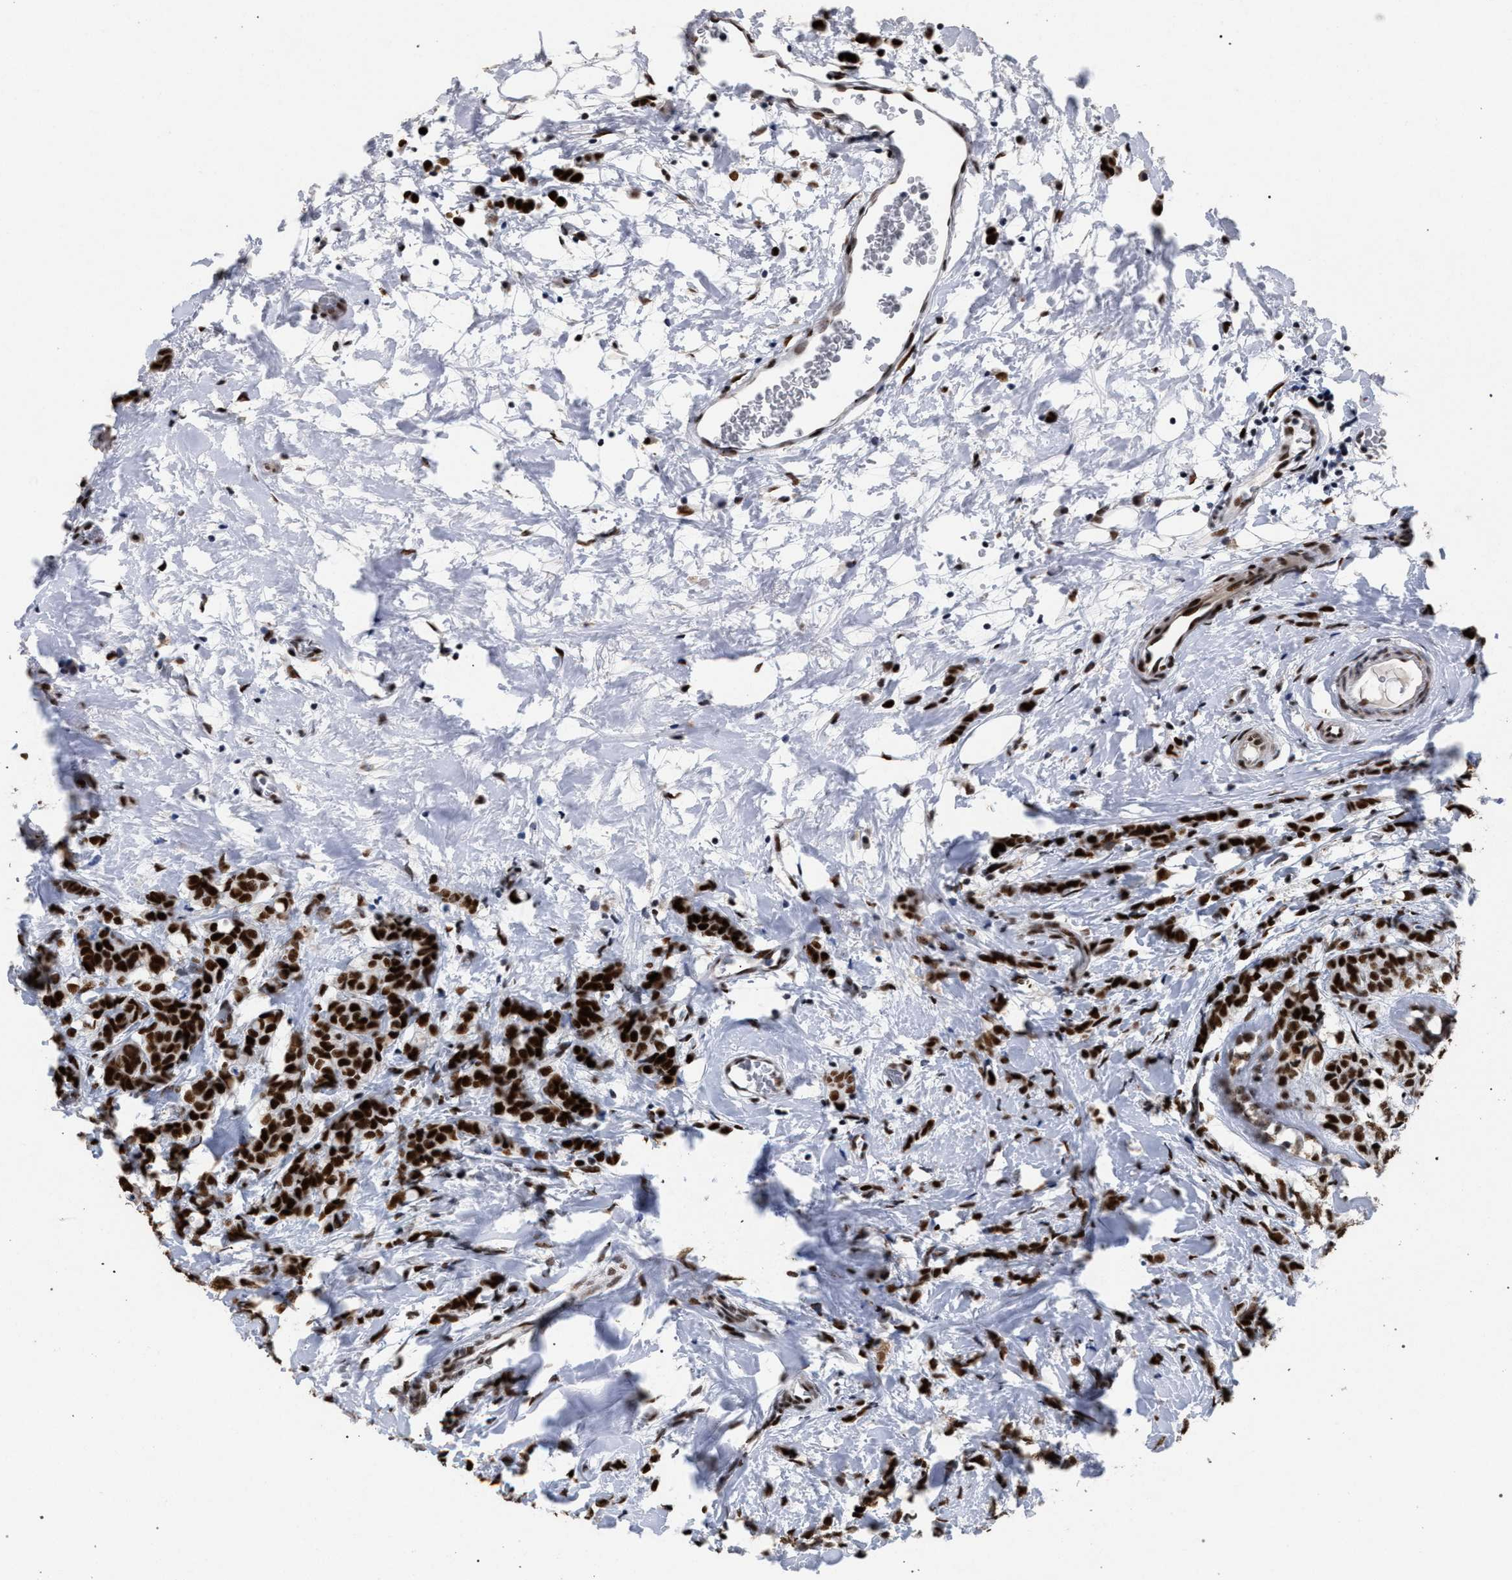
{"staining": {"intensity": "strong", "quantity": ">75%", "location": "nuclear"}, "tissue": "breast cancer", "cell_type": "Tumor cells", "image_type": "cancer", "snomed": [{"axis": "morphology", "description": "Lobular carcinoma"}, {"axis": "topography", "description": "Breast"}], "caption": "Breast cancer stained for a protein shows strong nuclear positivity in tumor cells.", "gene": "TP53BP1", "patient": {"sex": "female", "age": 60}}